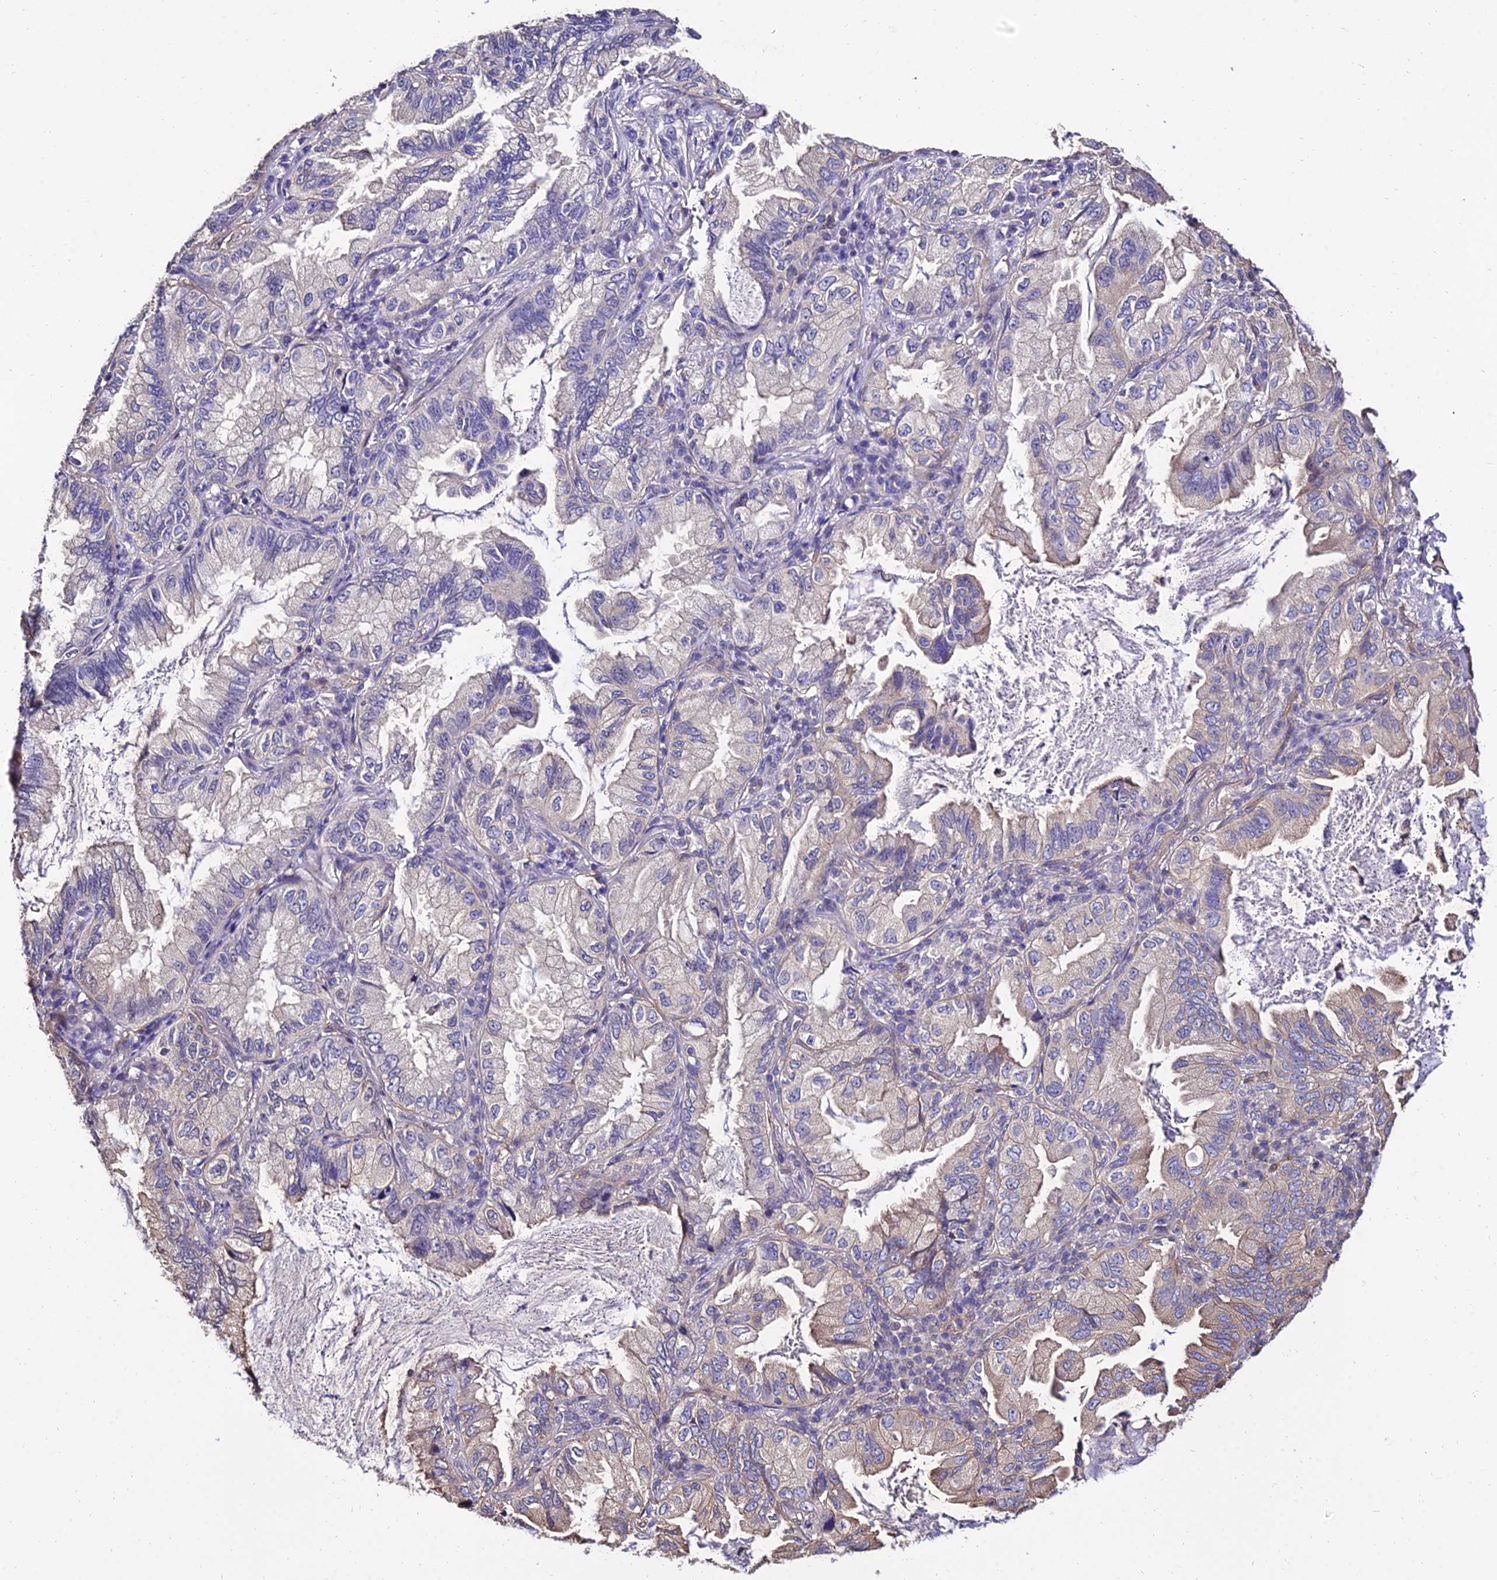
{"staining": {"intensity": "weak", "quantity": "<25%", "location": "cytoplasmic/membranous"}, "tissue": "lung cancer", "cell_type": "Tumor cells", "image_type": "cancer", "snomed": [{"axis": "morphology", "description": "Adenocarcinoma, NOS"}, {"axis": "topography", "description": "Lung"}], "caption": "This is an IHC image of adenocarcinoma (lung). There is no staining in tumor cells.", "gene": "CALM2", "patient": {"sex": "female", "age": 69}}